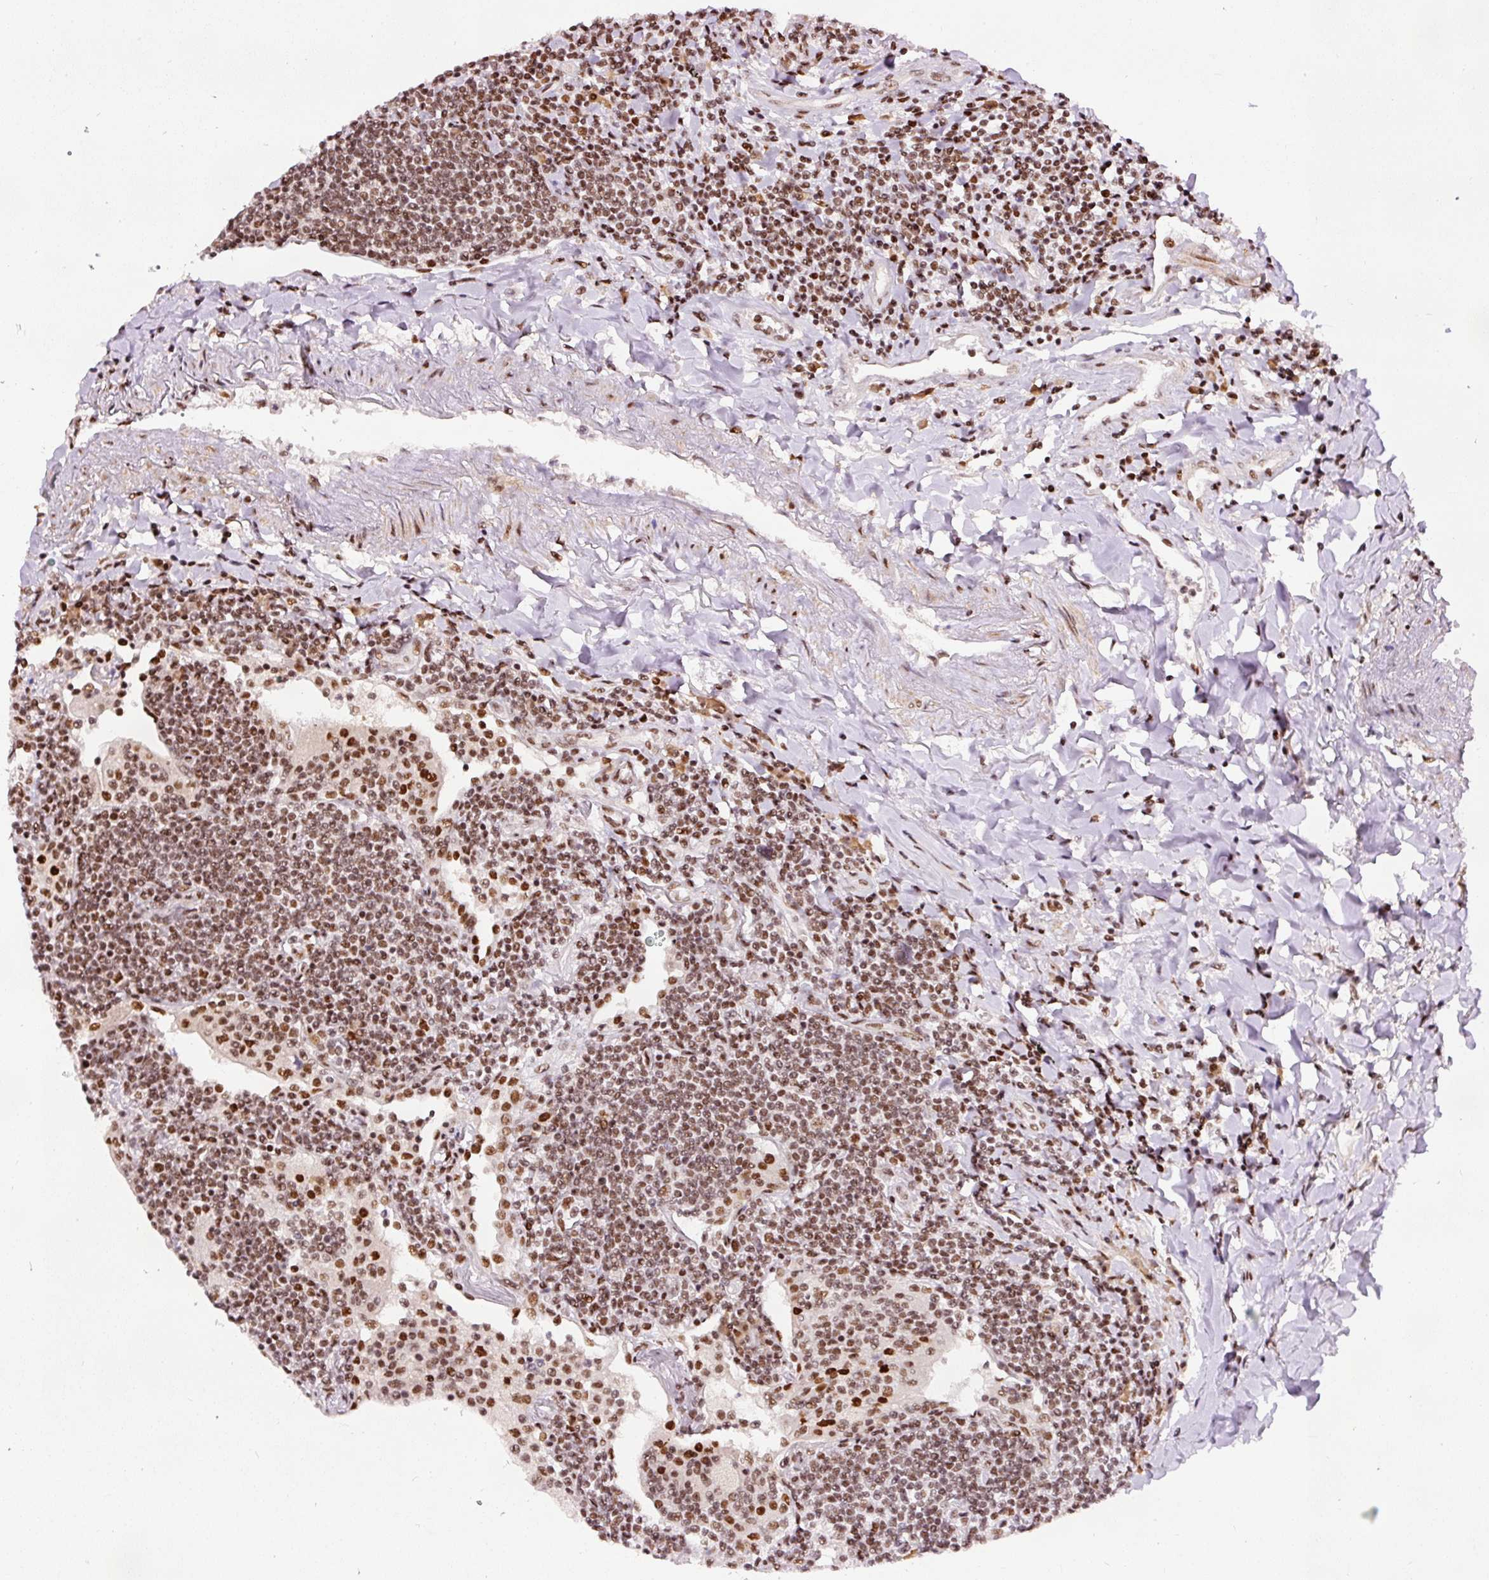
{"staining": {"intensity": "moderate", "quantity": ">75%", "location": "nuclear"}, "tissue": "lymphoma", "cell_type": "Tumor cells", "image_type": "cancer", "snomed": [{"axis": "morphology", "description": "Malignant lymphoma, non-Hodgkin's type, Low grade"}, {"axis": "topography", "description": "Lung"}], "caption": "Human lymphoma stained with a brown dye reveals moderate nuclear positive expression in about >75% of tumor cells.", "gene": "HNRNPC", "patient": {"sex": "female", "age": 71}}